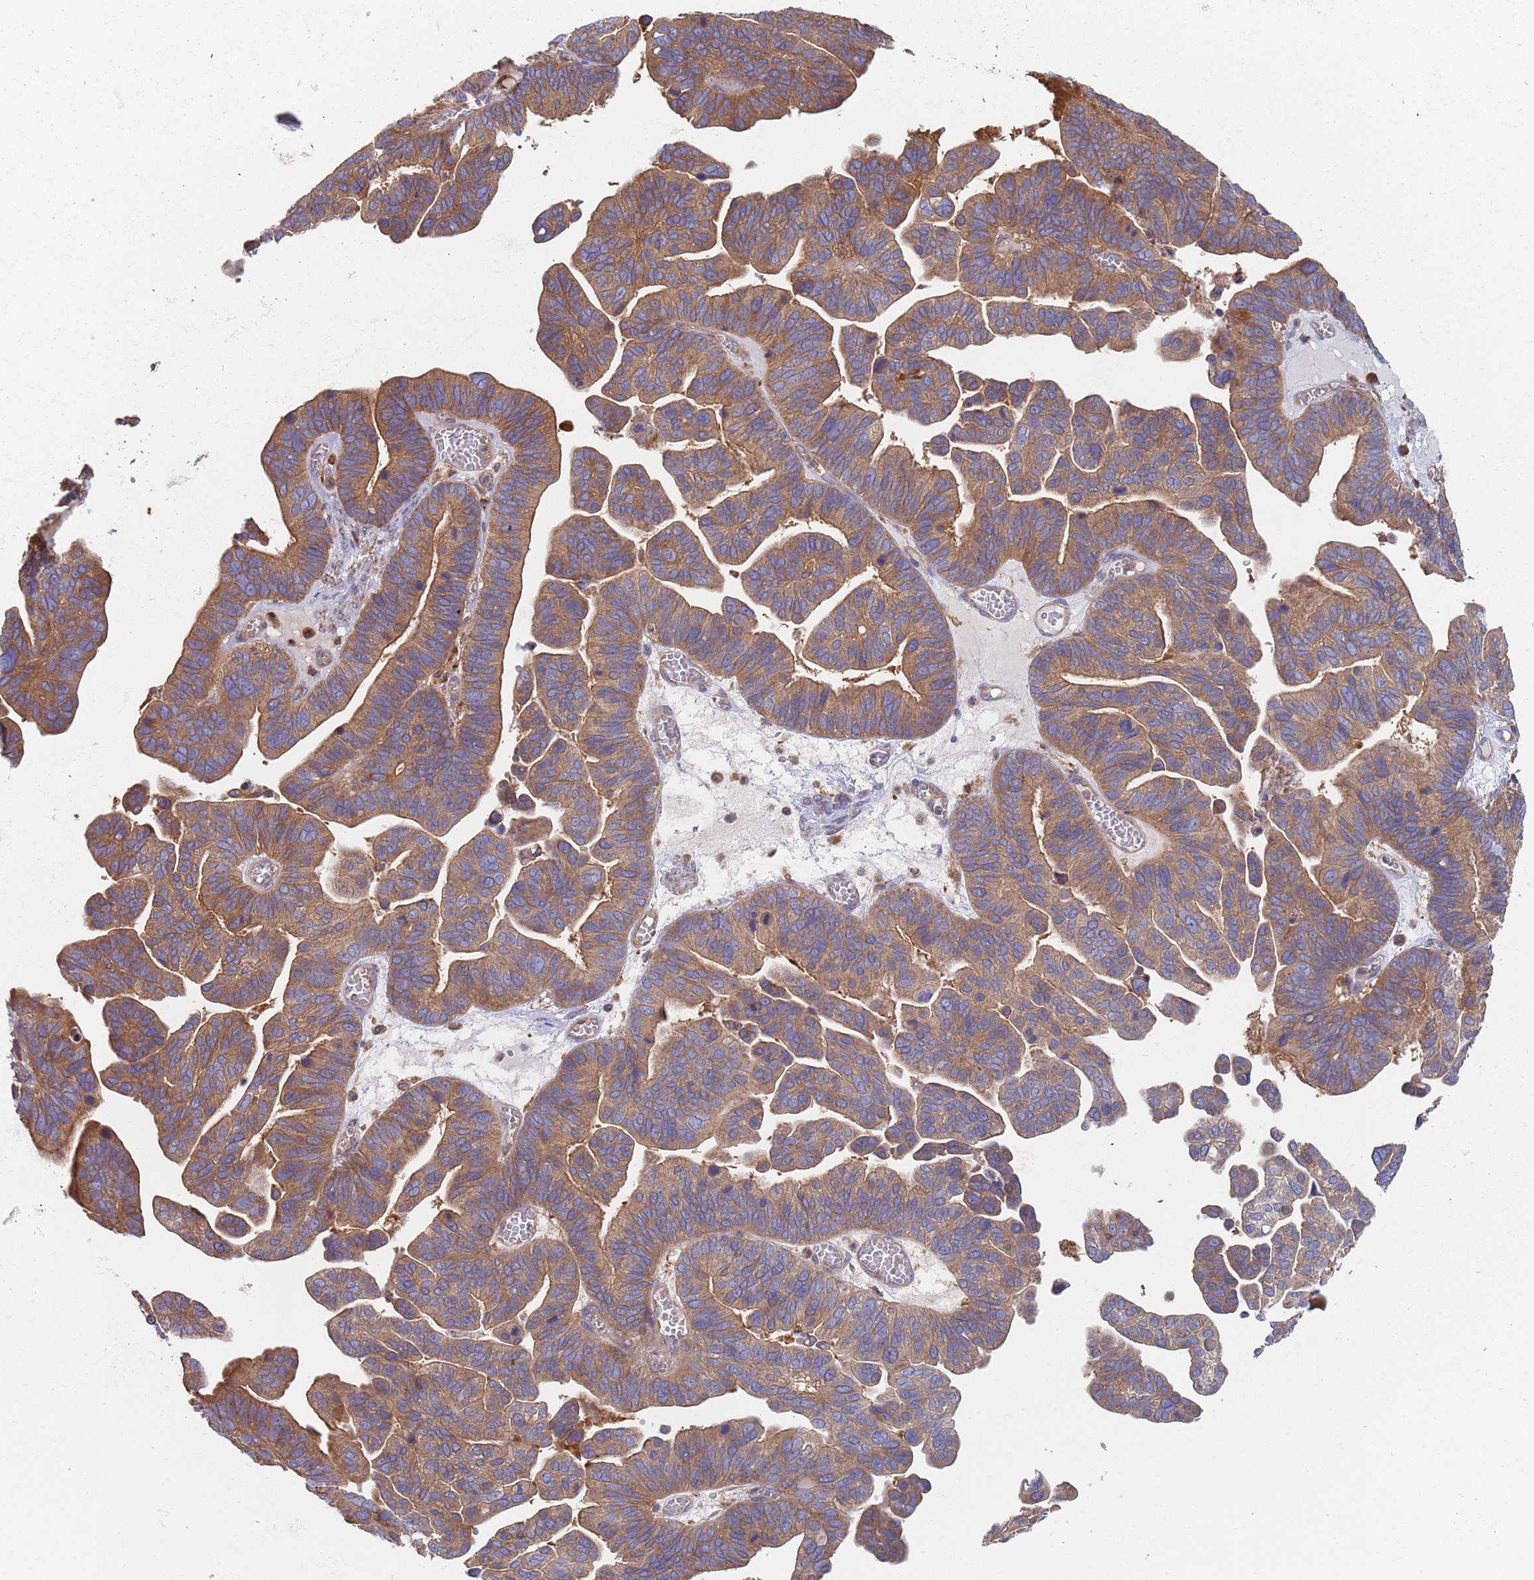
{"staining": {"intensity": "moderate", "quantity": ">75%", "location": "cytoplasmic/membranous"}, "tissue": "ovarian cancer", "cell_type": "Tumor cells", "image_type": "cancer", "snomed": [{"axis": "morphology", "description": "Cystadenocarcinoma, serous, NOS"}, {"axis": "topography", "description": "Ovary"}], "caption": "Protein analysis of ovarian serous cystadenocarcinoma tissue demonstrates moderate cytoplasmic/membranous positivity in about >75% of tumor cells.", "gene": "GDI2", "patient": {"sex": "female", "age": 56}}